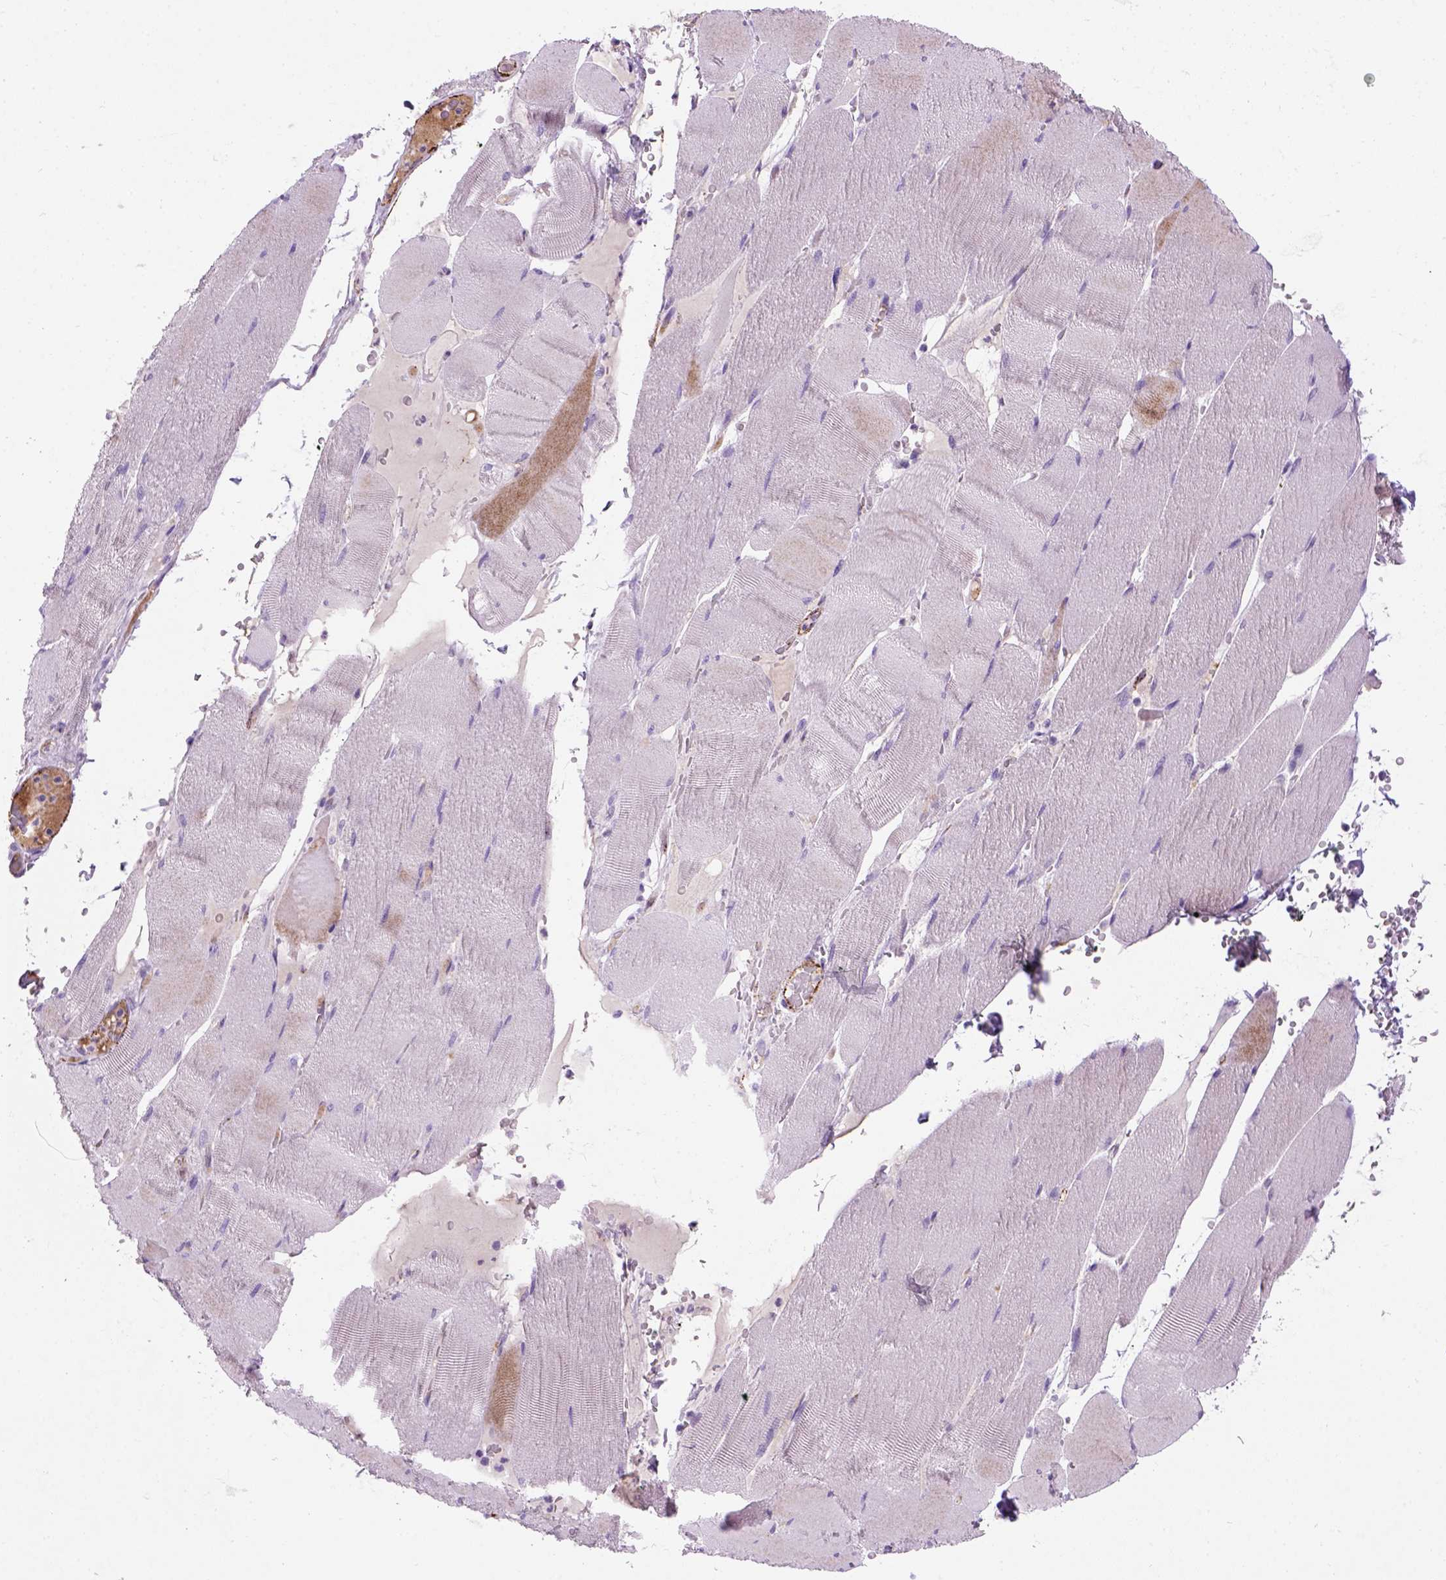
{"staining": {"intensity": "negative", "quantity": "none", "location": "none"}, "tissue": "skeletal muscle", "cell_type": "Myocytes", "image_type": "normal", "snomed": [{"axis": "morphology", "description": "Normal tissue, NOS"}, {"axis": "topography", "description": "Skeletal muscle"}], "caption": "Myocytes show no significant protein staining in unremarkable skeletal muscle. (Stains: DAB (3,3'-diaminobenzidine) IHC with hematoxylin counter stain, Microscopy: brightfield microscopy at high magnification).", "gene": "VWF", "patient": {"sex": "male", "age": 56}}